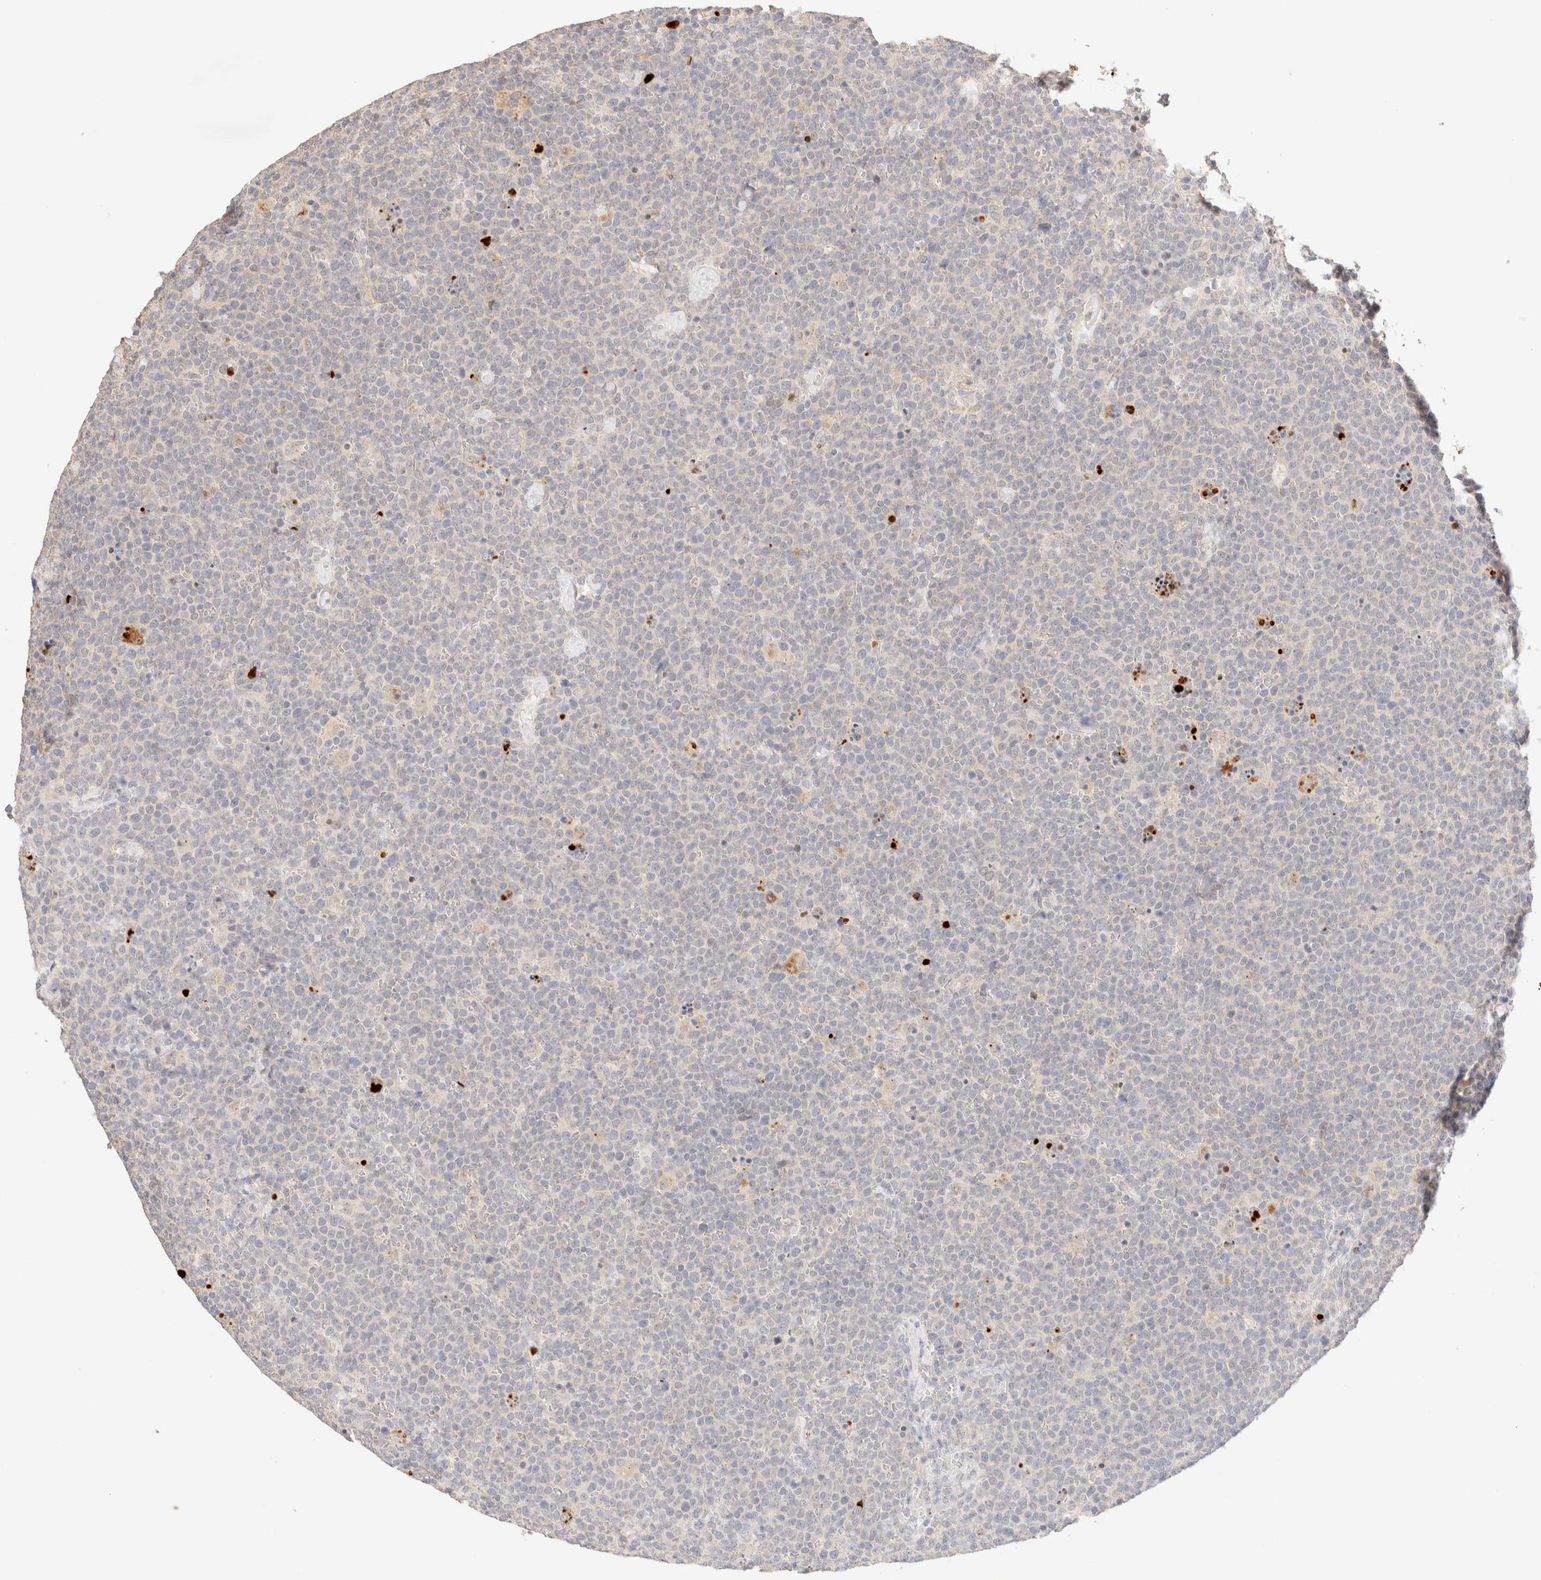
{"staining": {"intensity": "negative", "quantity": "none", "location": "none"}, "tissue": "lymphoma", "cell_type": "Tumor cells", "image_type": "cancer", "snomed": [{"axis": "morphology", "description": "Malignant lymphoma, non-Hodgkin's type, High grade"}, {"axis": "topography", "description": "Lymph node"}], "caption": "This is an immunohistochemistry photomicrograph of malignant lymphoma, non-Hodgkin's type (high-grade). There is no staining in tumor cells.", "gene": "SNTB1", "patient": {"sex": "male", "age": 61}}